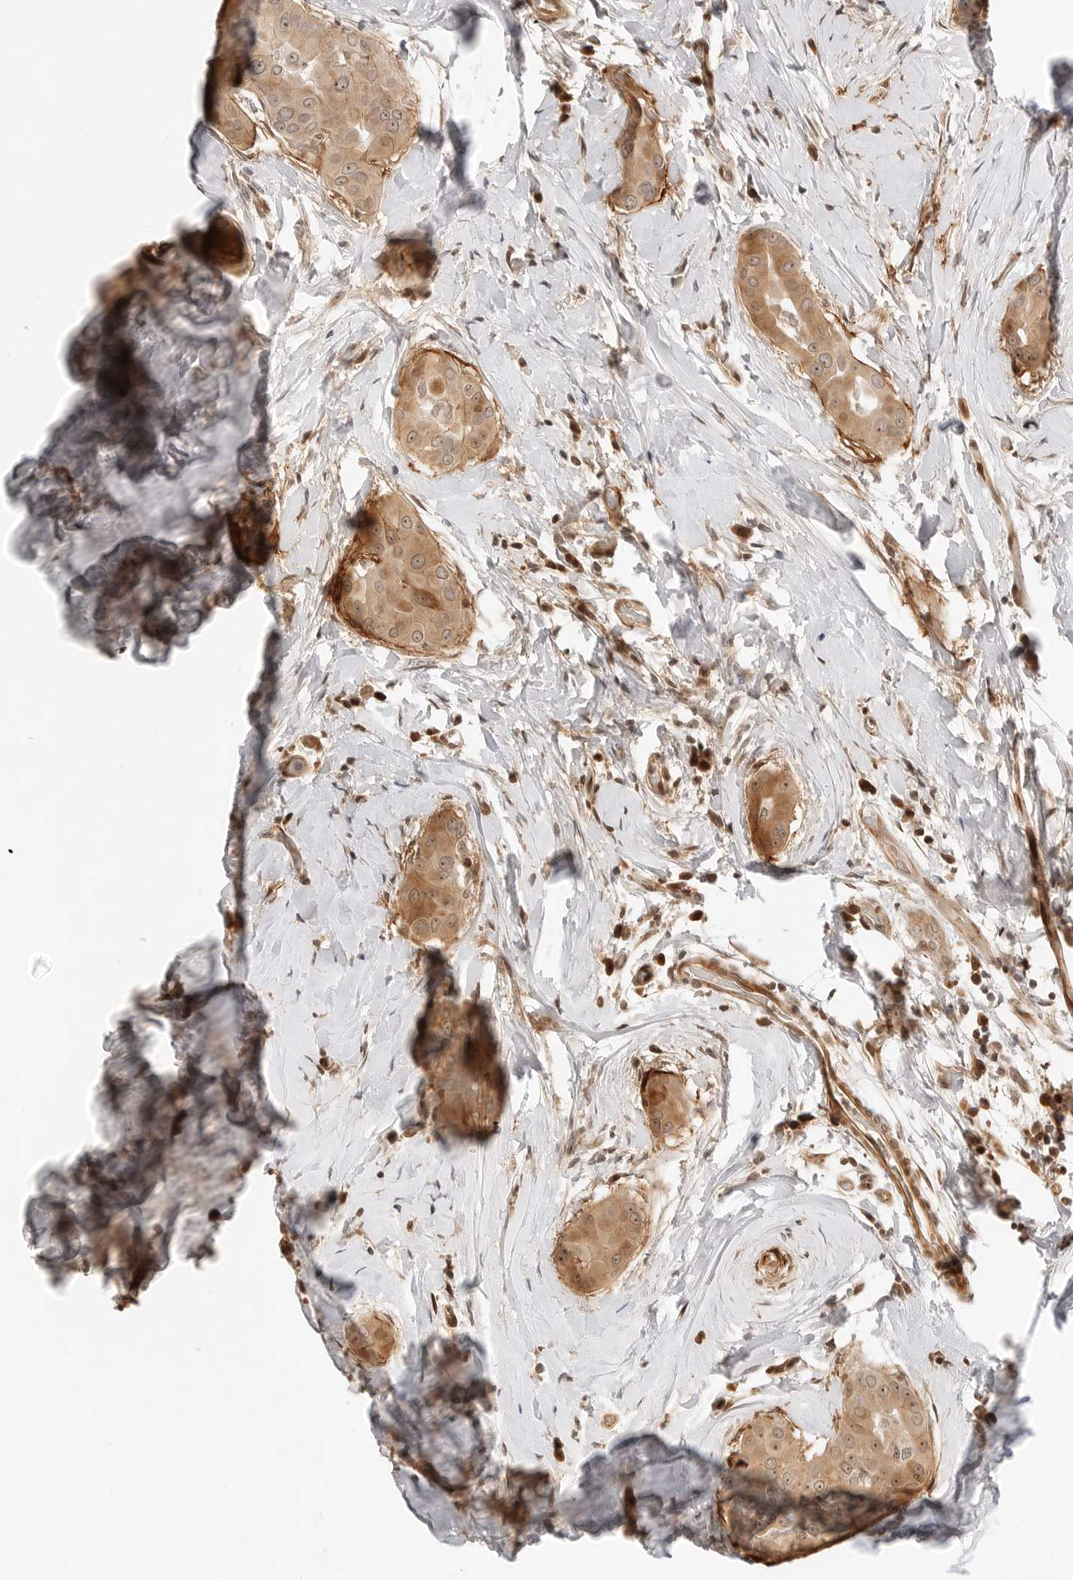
{"staining": {"intensity": "moderate", "quantity": ">75%", "location": "cytoplasmic/membranous,nuclear"}, "tissue": "thyroid cancer", "cell_type": "Tumor cells", "image_type": "cancer", "snomed": [{"axis": "morphology", "description": "Papillary adenocarcinoma, NOS"}, {"axis": "topography", "description": "Thyroid gland"}], "caption": "Protein staining of thyroid cancer tissue exhibits moderate cytoplasmic/membranous and nuclear staining in approximately >75% of tumor cells. (IHC, brightfield microscopy, high magnification).", "gene": "GEM", "patient": {"sex": "male", "age": 33}}